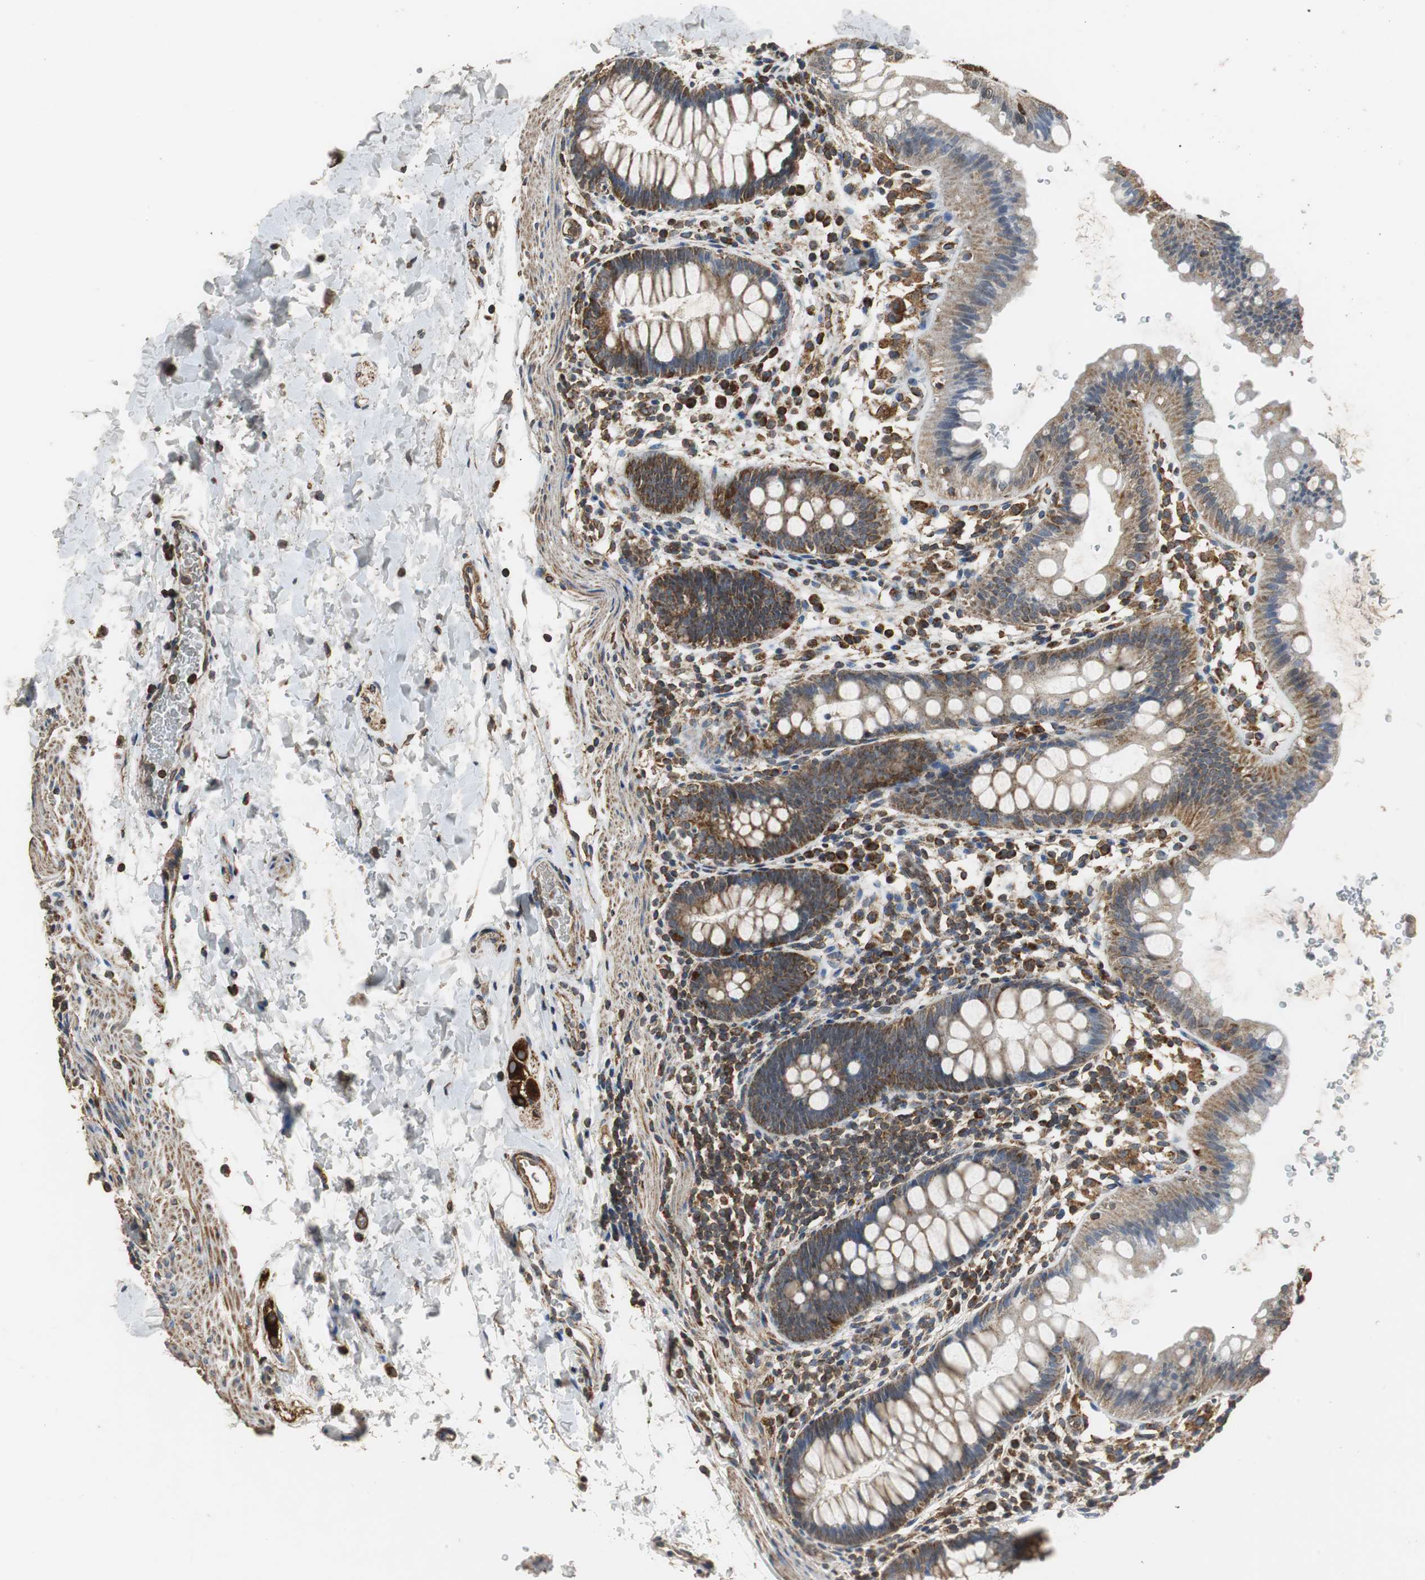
{"staining": {"intensity": "moderate", "quantity": "25%-75%", "location": "cytoplasmic/membranous"}, "tissue": "rectum", "cell_type": "Glandular cells", "image_type": "normal", "snomed": [{"axis": "morphology", "description": "Normal tissue, NOS"}, {"axis": "topography", "description": "Rectum"}], "caption": "Normal rectum demonstrates moderate cytoplasmic/membranous positivity in approximately 25%-75% of glandular cells The protein of interest is shown in brown color, while the nuclei are stained blue..", "gene": "NNT", "patient": {"sex": "female", "age": 24}}